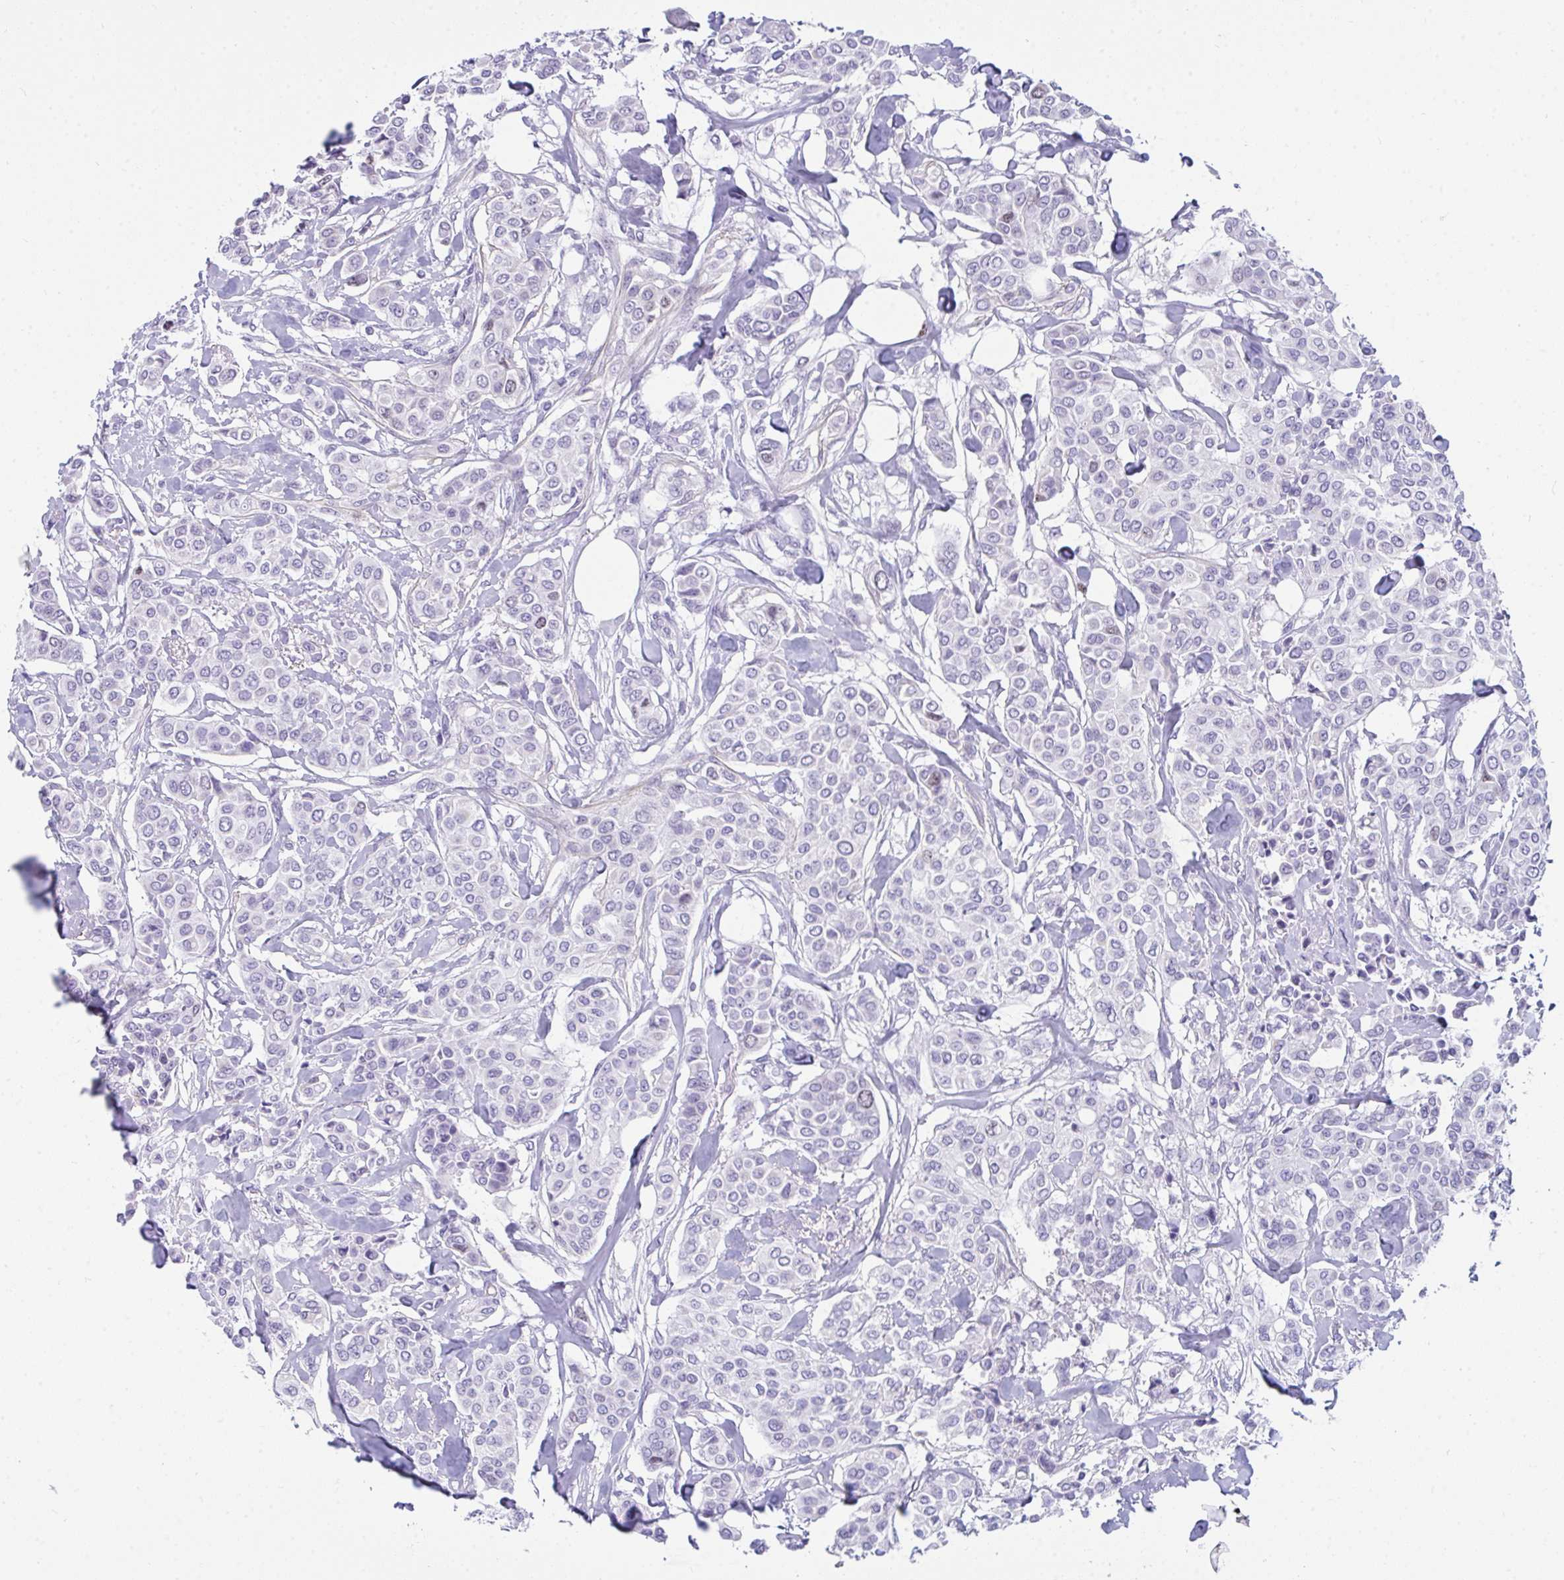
{"staining": {"intensity": "negative", "quantity": "none", "location": "none"}, "tissue": "breast cancer", "cell_type": "Tumor cells", "image_type": "cancer", "snomed": [{"axis": "morphology", "description": "Lobular carcinoma"}, {"axis": "topography", "description": "Breast"}], "caption": "High power microscopy photomicrograph of an IHC histopathology image of breast cancer, revealing no significant staining in tumor cells. (Brightfield microscopy of DAB (3,3'-diaminobenzidine) immunohistochemistry at high magnification).", "gene": "SUZ12", "patient": {"sex": "female", "age": 51}}